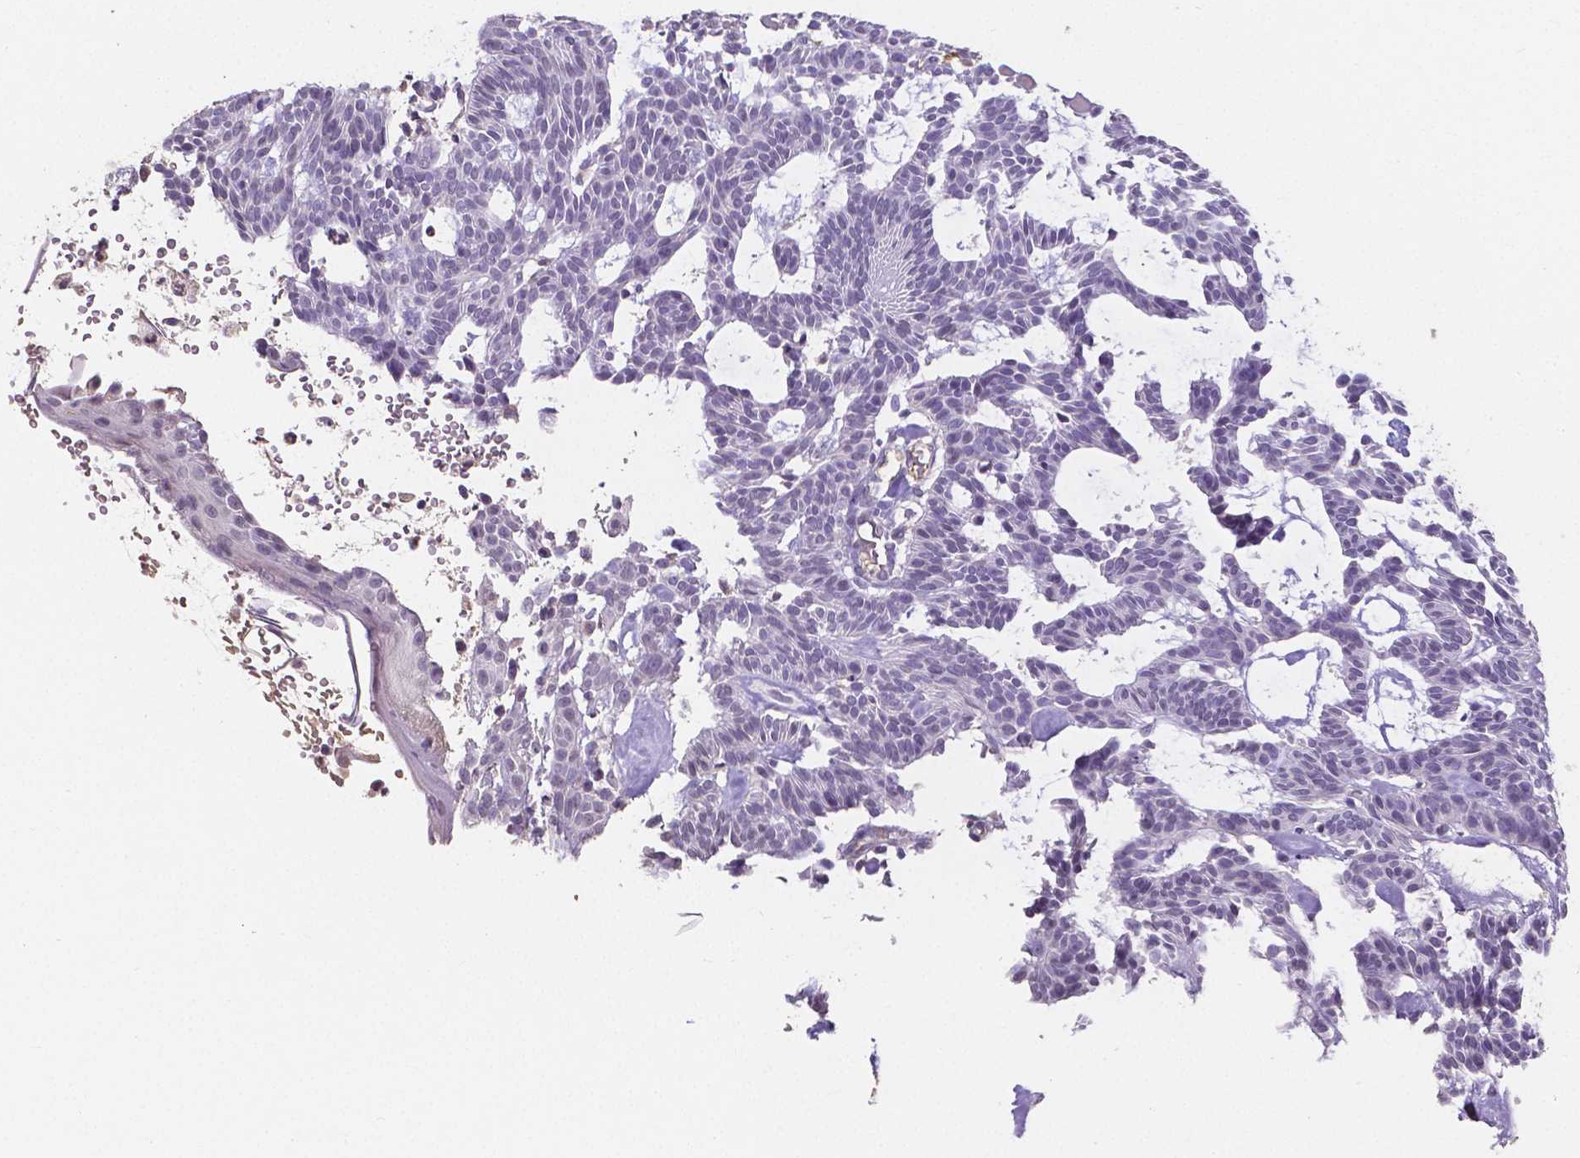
{"staining": {"intensity": "negative", "quantity": "none", "location": "none"}, "tissue": "skin cancer", "cell_type": "Tumor cells", "image_type": "cancer", "snomed": [{"axis": "morphology", "description": "Basal cell carcinoma"}, {"axis": "topography", "description": "Skin"}], "caption": "An immunohistochemistry image of skin cancer is shown. There is no staining in tumor cells of skin cancer.", "gene": "ELAVL2", "patient": {"sex": "male", "age": 85}}